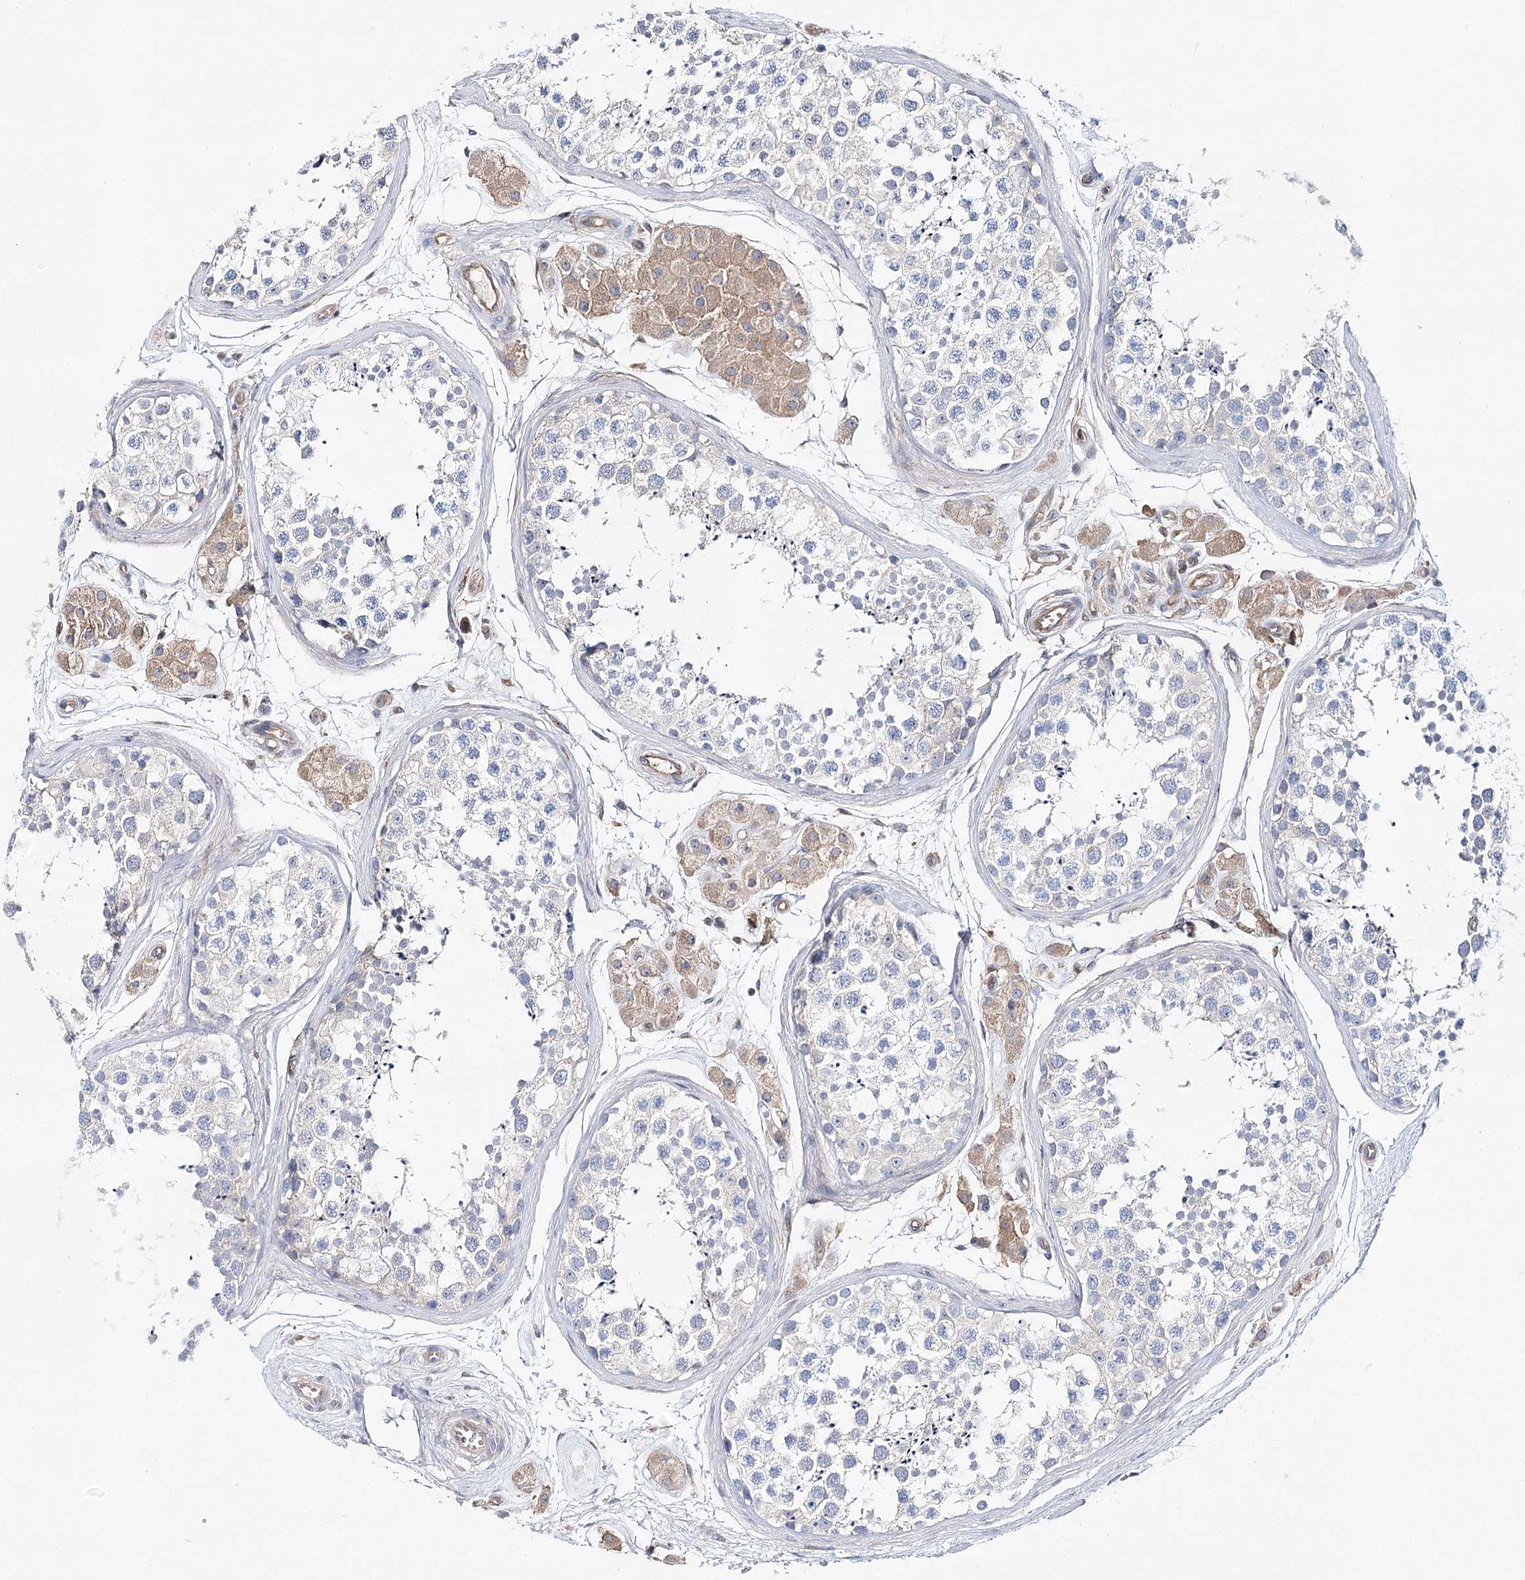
{"staining": {"intensity": "negative", "quantity": "none", "location": "none"}, "tissue": "testis", "cell_type": "Cells in seminiferous ducts", "image_type": "normal", "snomed": [{"axis": "morphology", "description": "Normal tissue, NOS"}, {"axis": "topography", "description": "Testis"}], "caption": "Image shows no significant protein positivity in cells in seminiferous ducts of benign testis.", "gene": "ABRAXAS2", "patient": {"sex": "male", "age": 56}}